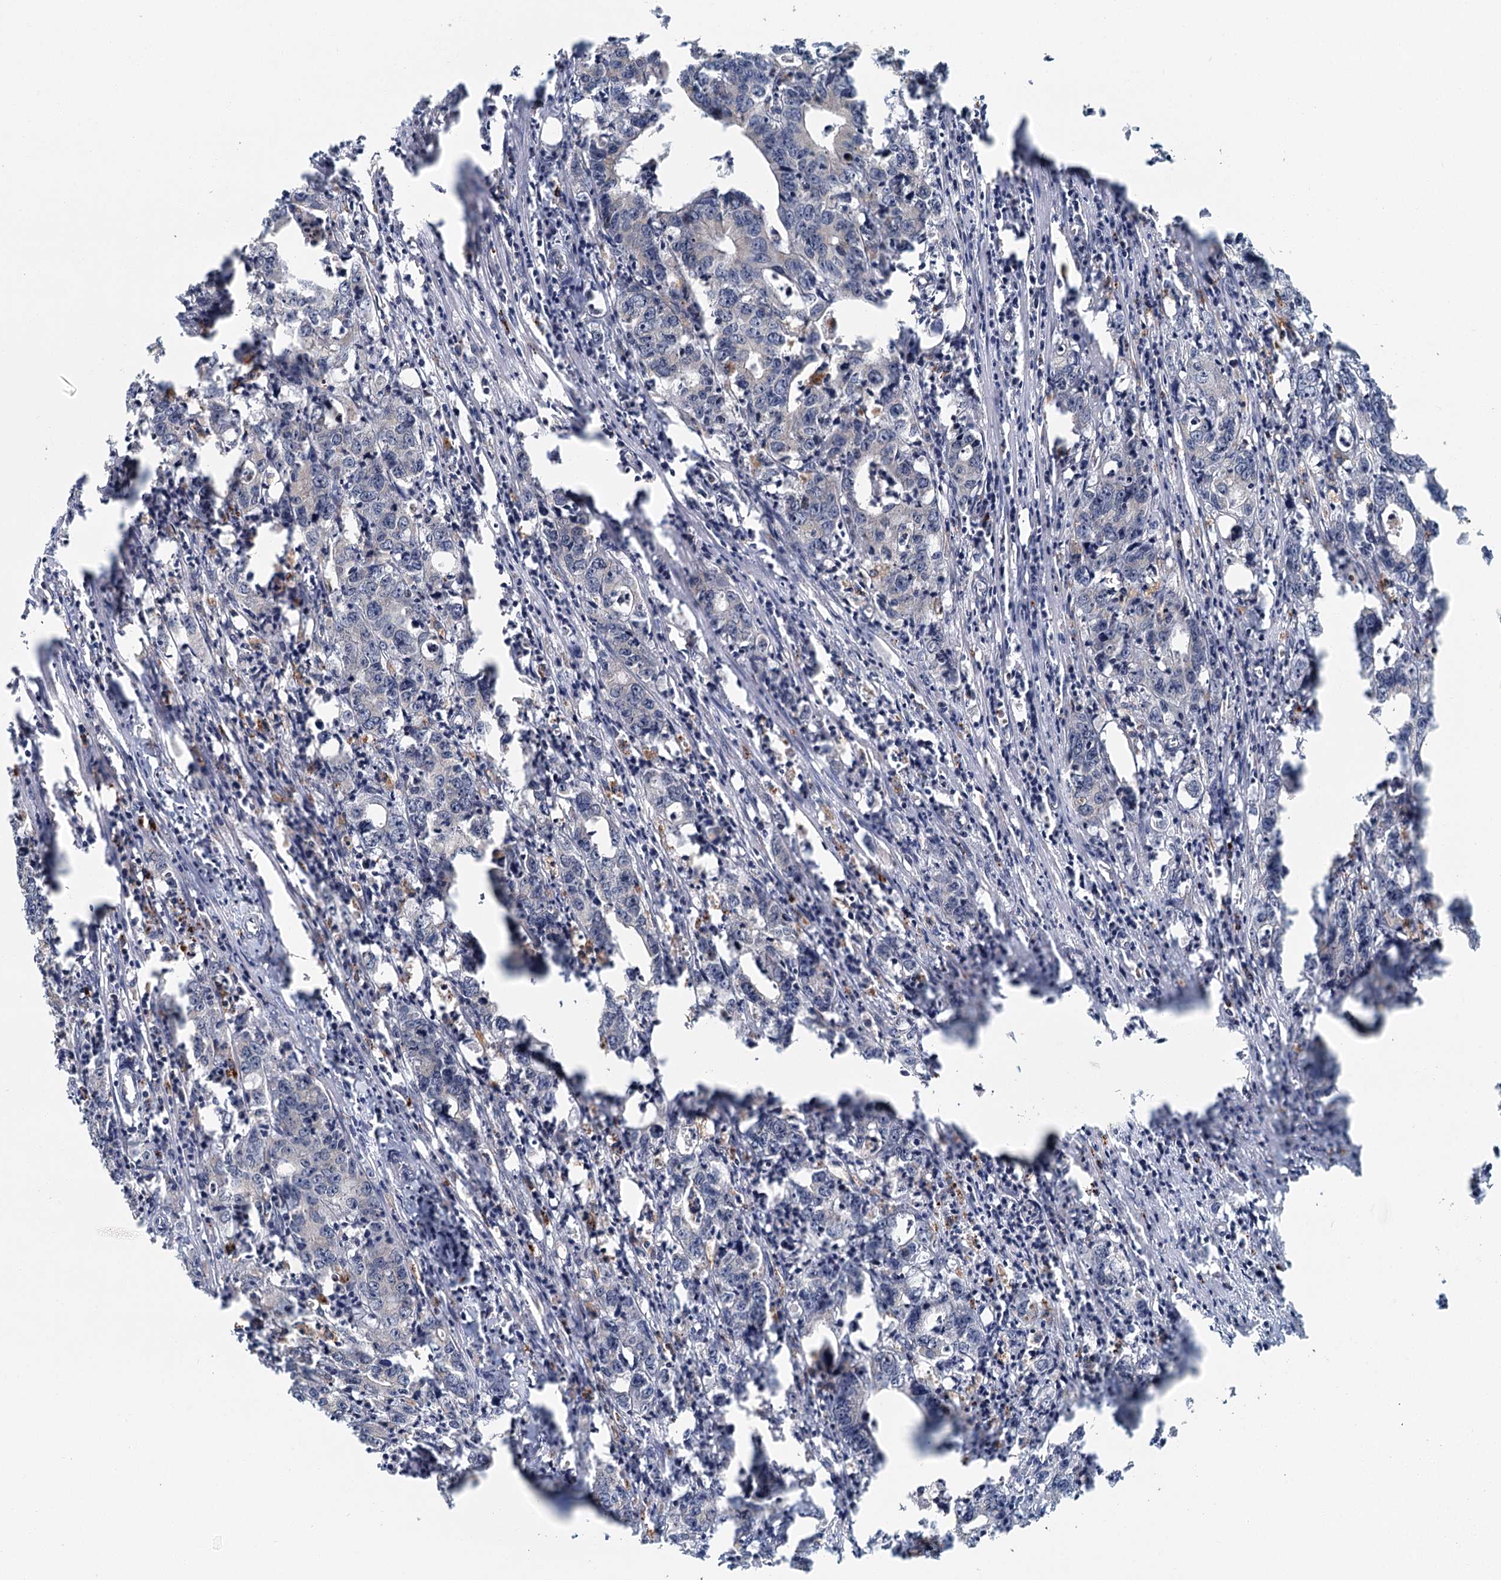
{"staining": {"intensity": "negative", "quantity": "none", "location": "none"}, "tissue": "colorectal cancer", "cell_type": "Tumor cells", "image_type": "cancer", "snomed": [{"axis": "morphology", "description": "Adenocarcinoma, NOS"}, {"axis": "topography", "description": "Colon"}], "caption": "DAB (3,3'-diaminobenzidine) immunohistochemical staining of adenocarcinoma (colorectal) exhibits no significant expression in tumor cells.", "gene": "TAS2R42", "patient": {"sex": "female", "age": 75}}